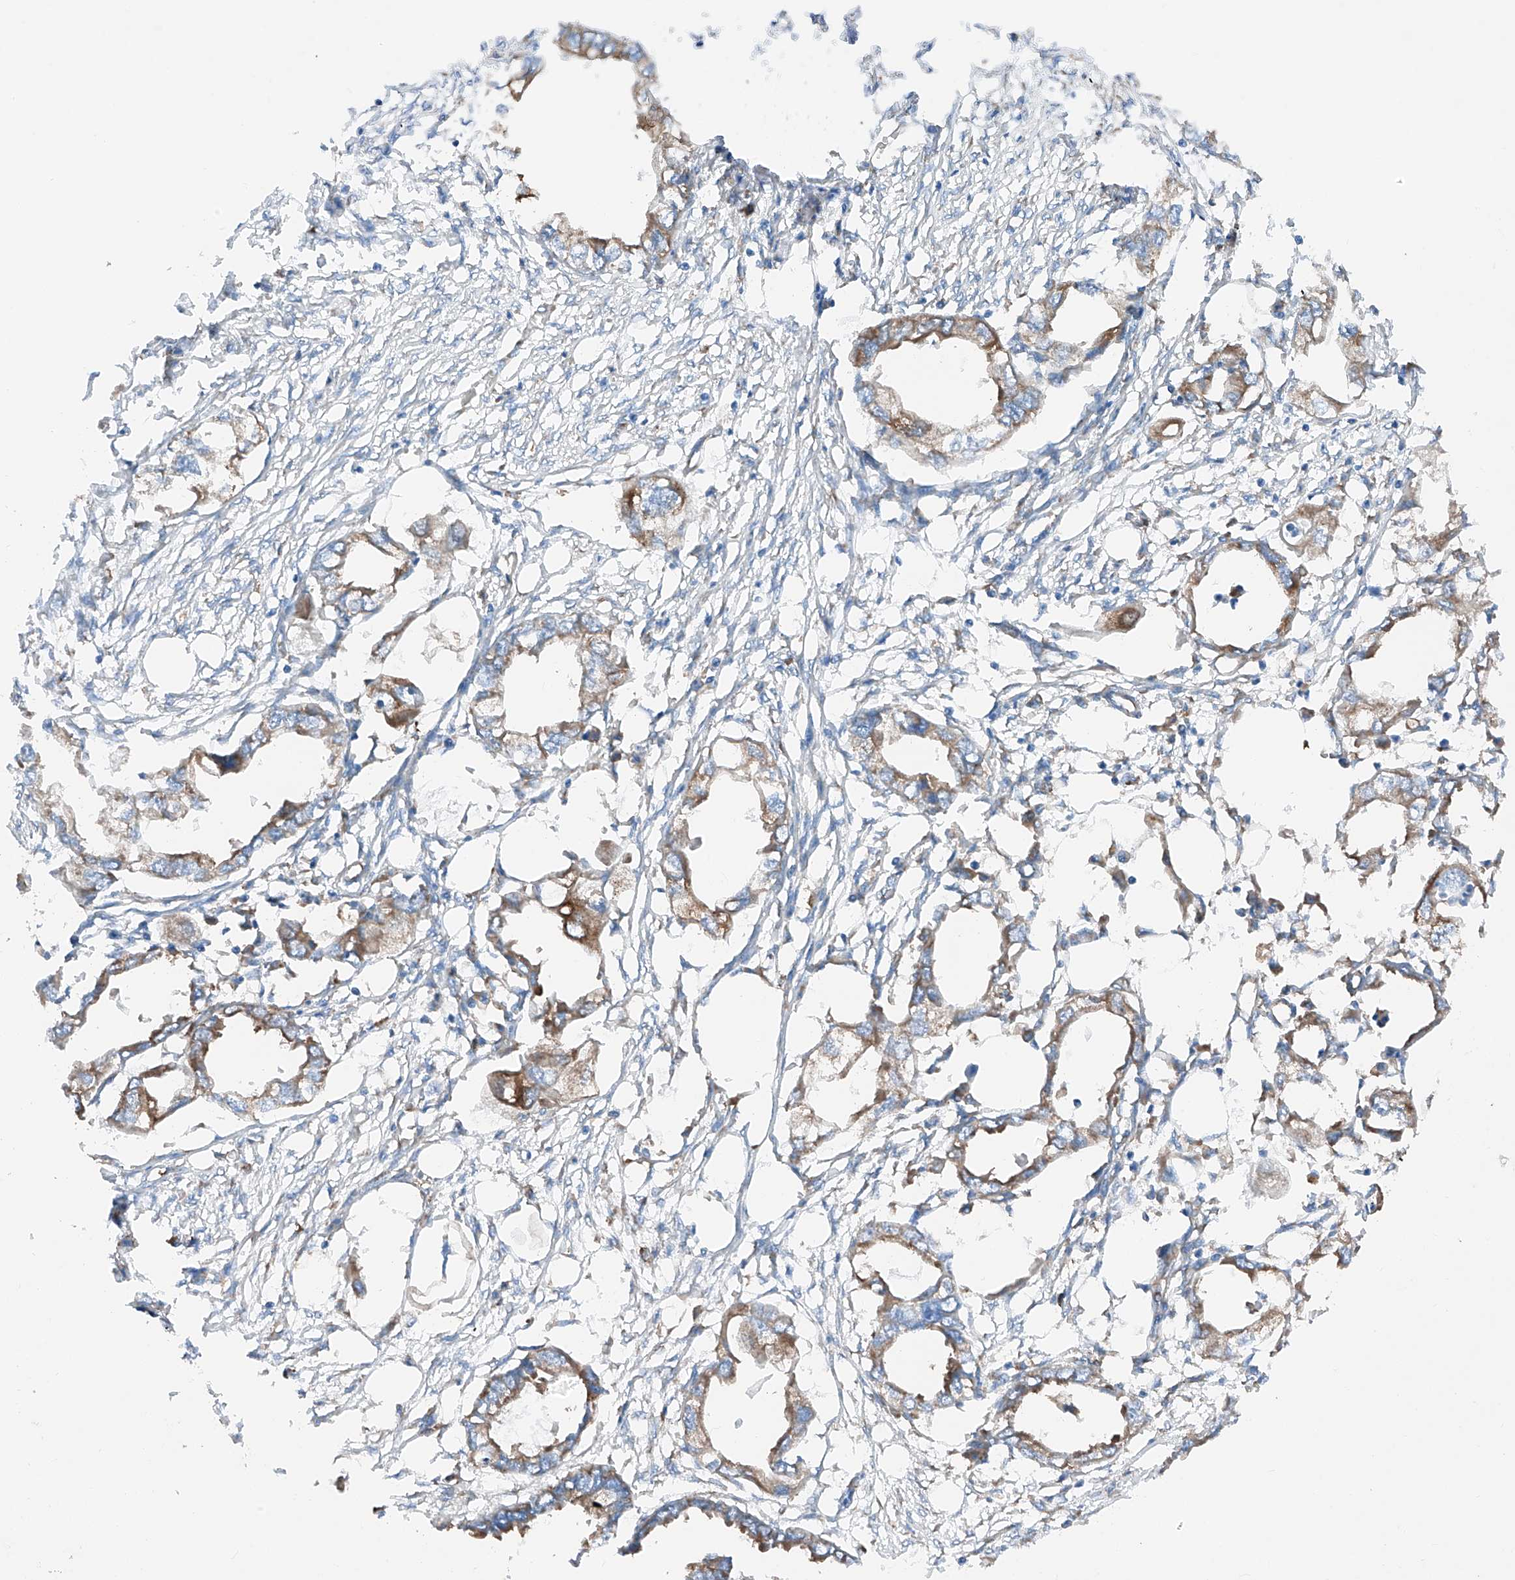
{"staining": {"intensity": "moderate", "quantity": ">75%", "location": "cytoplasmic/membranous"}, "tissue": "endometrial cancer", "cell_type": "Tumor cells", "image_type": "cancer", "snomed": [{"axis": "morphology", "description": "Adenocarcinoma, NOS"}, {"axis": "morphology", "description": "Adenocarcinoma, metastatic, NOS"}, {"axis": "topography", "description": "Adipose tissue"}, {"axis": "topography", "description": "Endometrium"}], "caption": "Endometrial metastatic adenocarcinoma stained with a brown dye displays moderate cytoplasmic/membranous positive positivity in approximately >75% of tumor cells.", "gene": "CRELD1", "patient": {"sex": "female", "age": 67}}